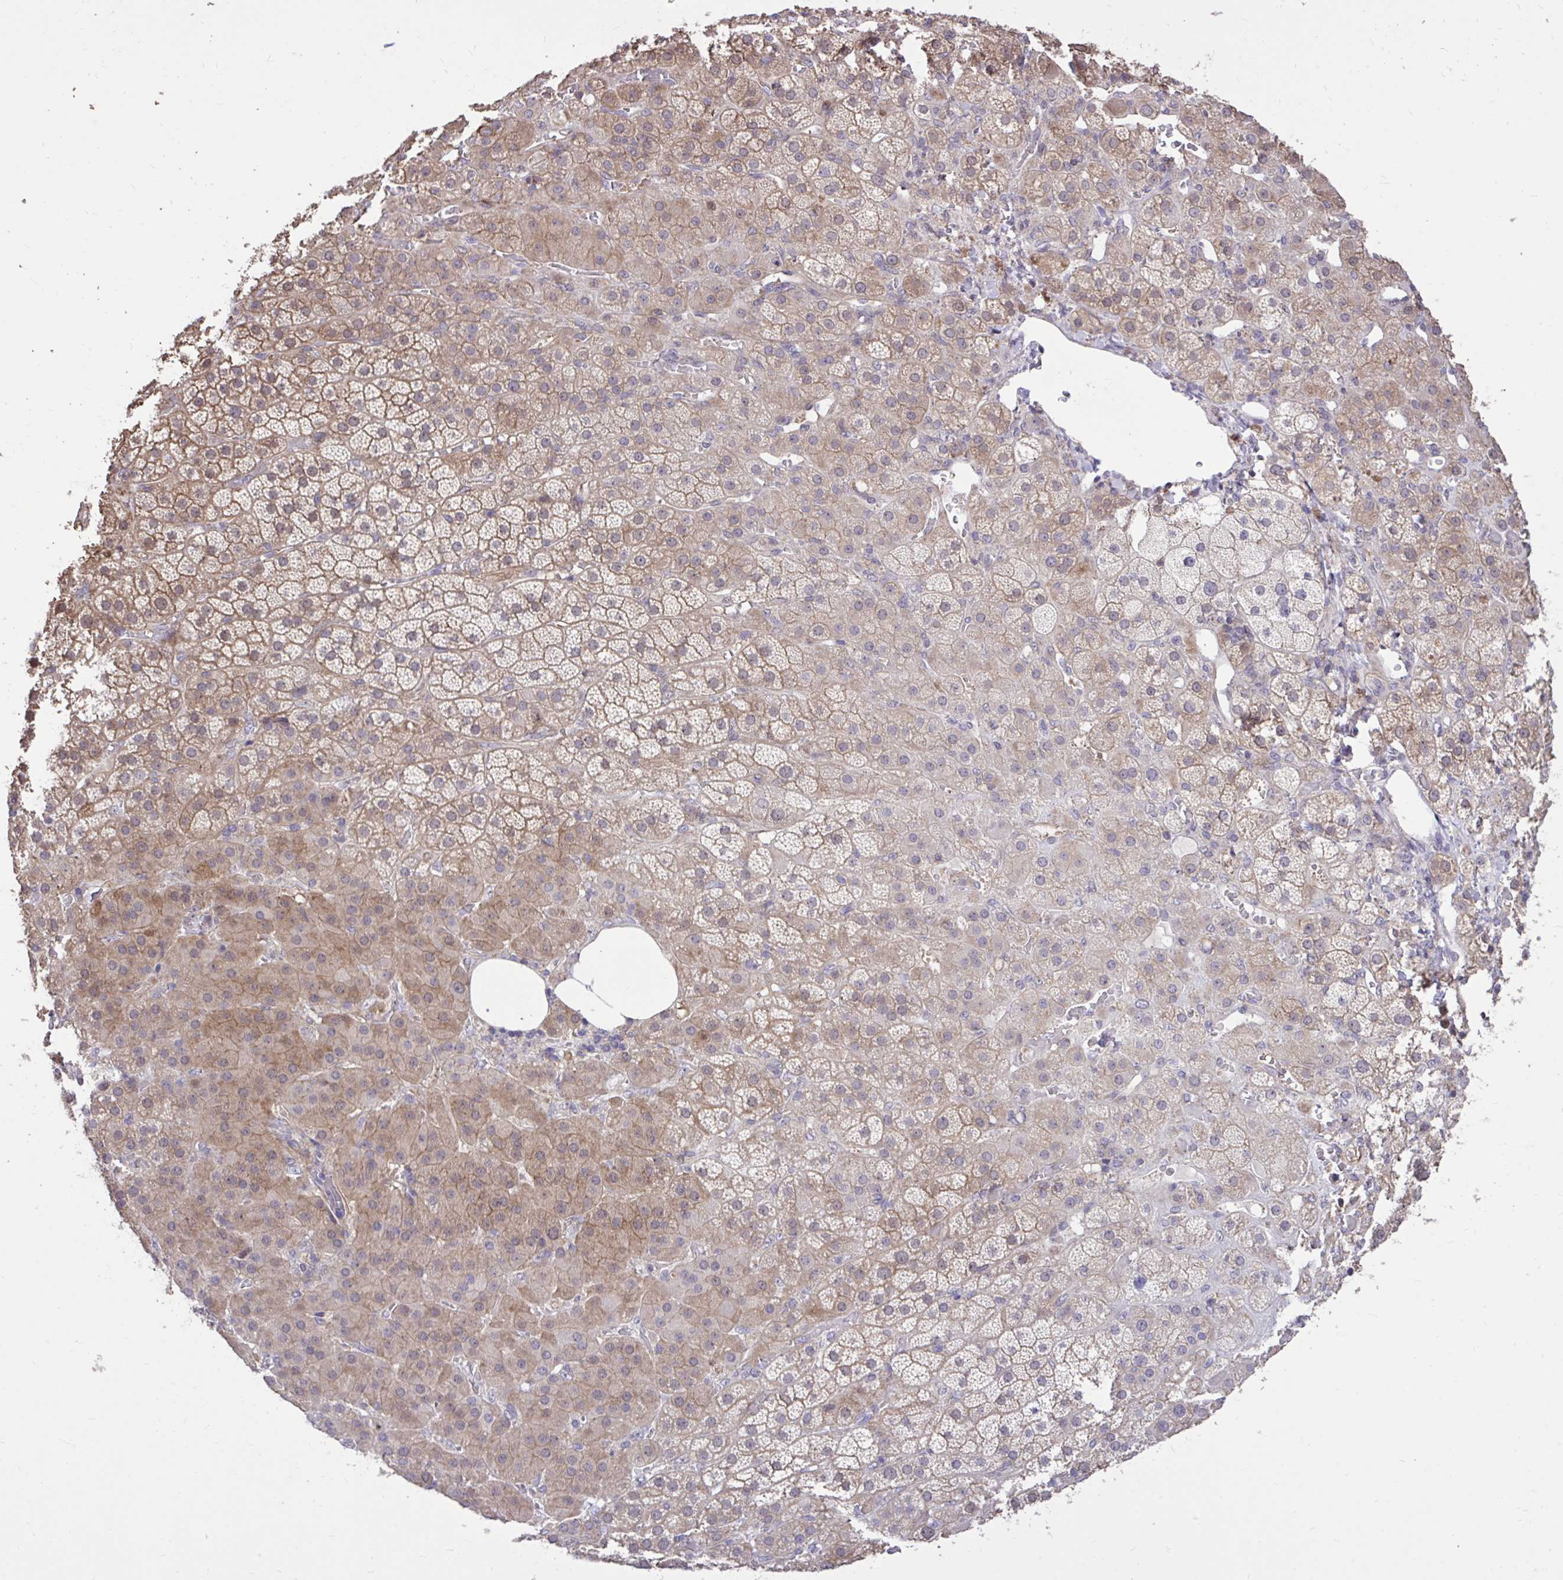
{"staining": {"intensity": "moderate", "quantity": ">75%", "location": "cytoplasmic/membranous"}, "tissue": "adrenal gland", "cell_type": "Glandular cells", "image_type": "normal", "snomed": [{"axis": "morphology", "description": "Normal tissue, NOS"}, {"axis": "topography", "description": "Adrenal gland"}], "caption": "Moderate cytoplasmic/membranous expression is appreciated in about >75% of glandular cells in normal adrenal gland. (Stains: DAB (3,3'-diaminobenzidine) in brown, nuclei in blue, Microscopy: brightfield microscopy at high magnification).", "gene": "IGFL2", "patient": {"sex": "male", "age": 57}}